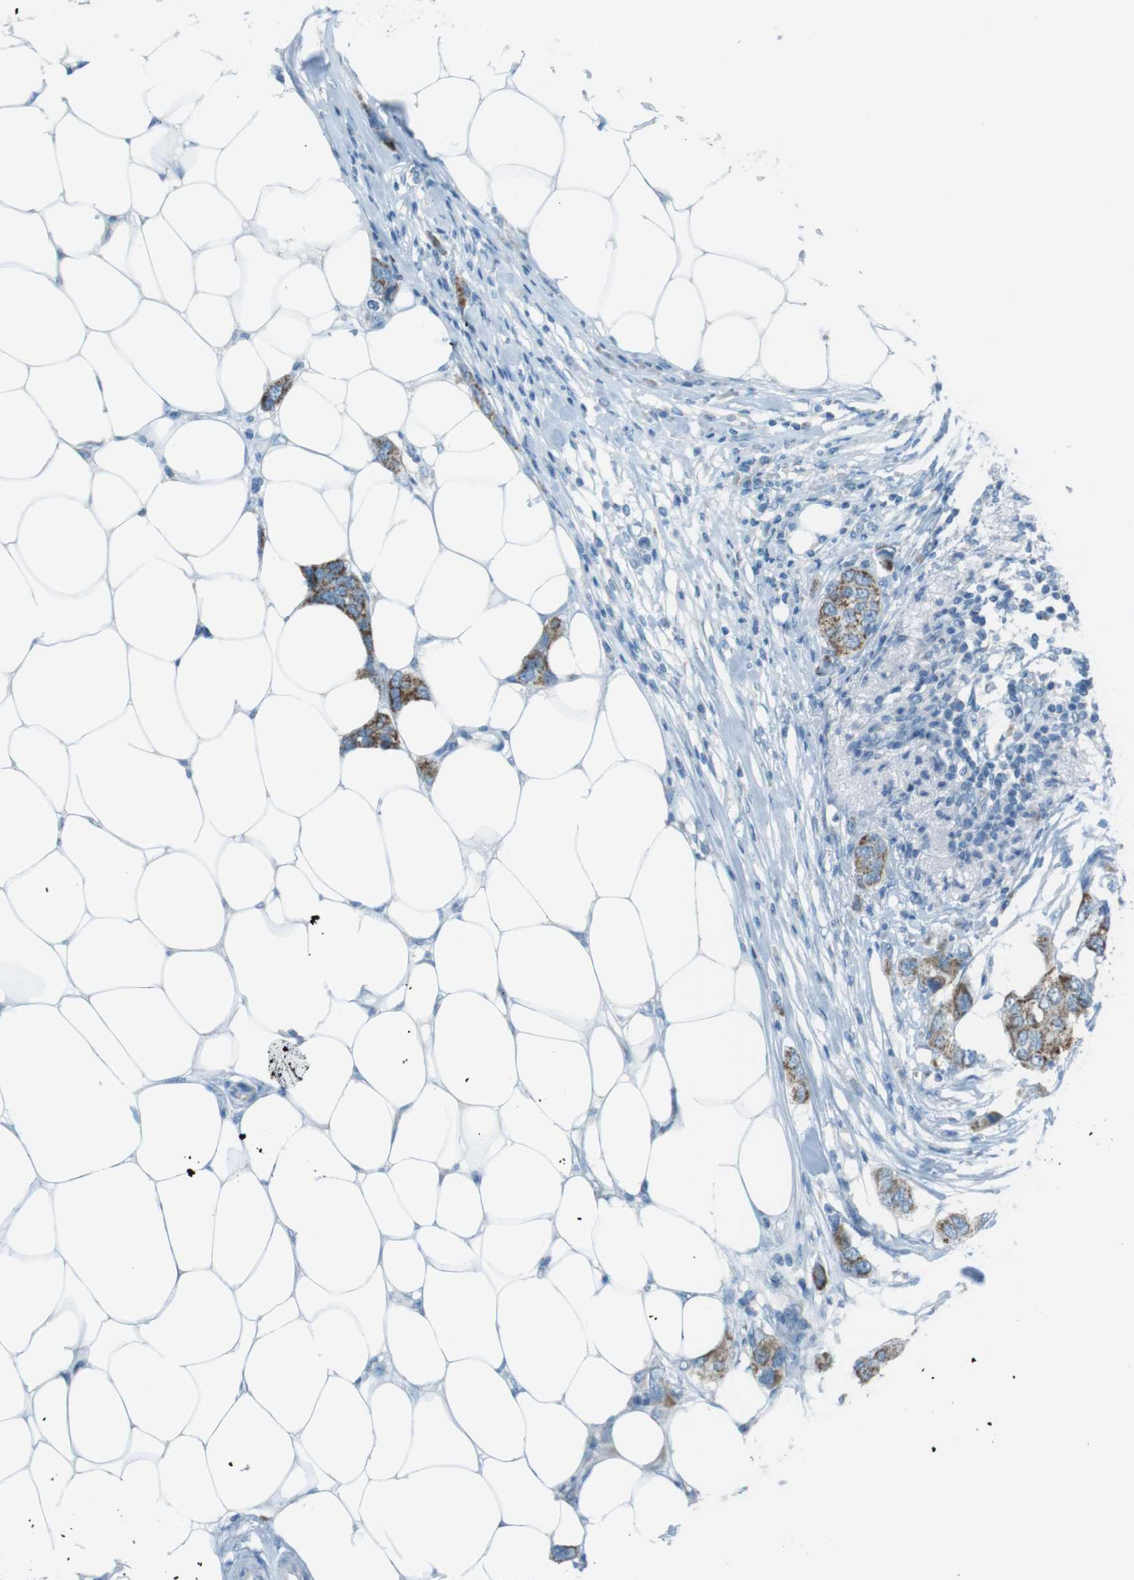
{"staining": {"intensity": "moderate", "quantity": ">75%", "location": "cytoplasmic/membranous"}, "tissue": "breast cancer", "cell_type": "Tumor cells", "image_type": "cancer", "snomed": [{"axis": "morphology", "description": "Duct carcinoma"}, {"axis": "topography", "description": "Breast"}], "caption": "Immunohistochemistry (DAB (3,3'-diaminobenzidine)) staining of human breast cancer (intraductal carcinoma) demonstrates moderate cytoplasmic/membranous protein expression in about >75% of tumor cells. (brown staining indicates protein expression, while blue staining denotes nuclei).", "gene": "DNAJA3", "patient": {"sex": "female", "age": 50}}